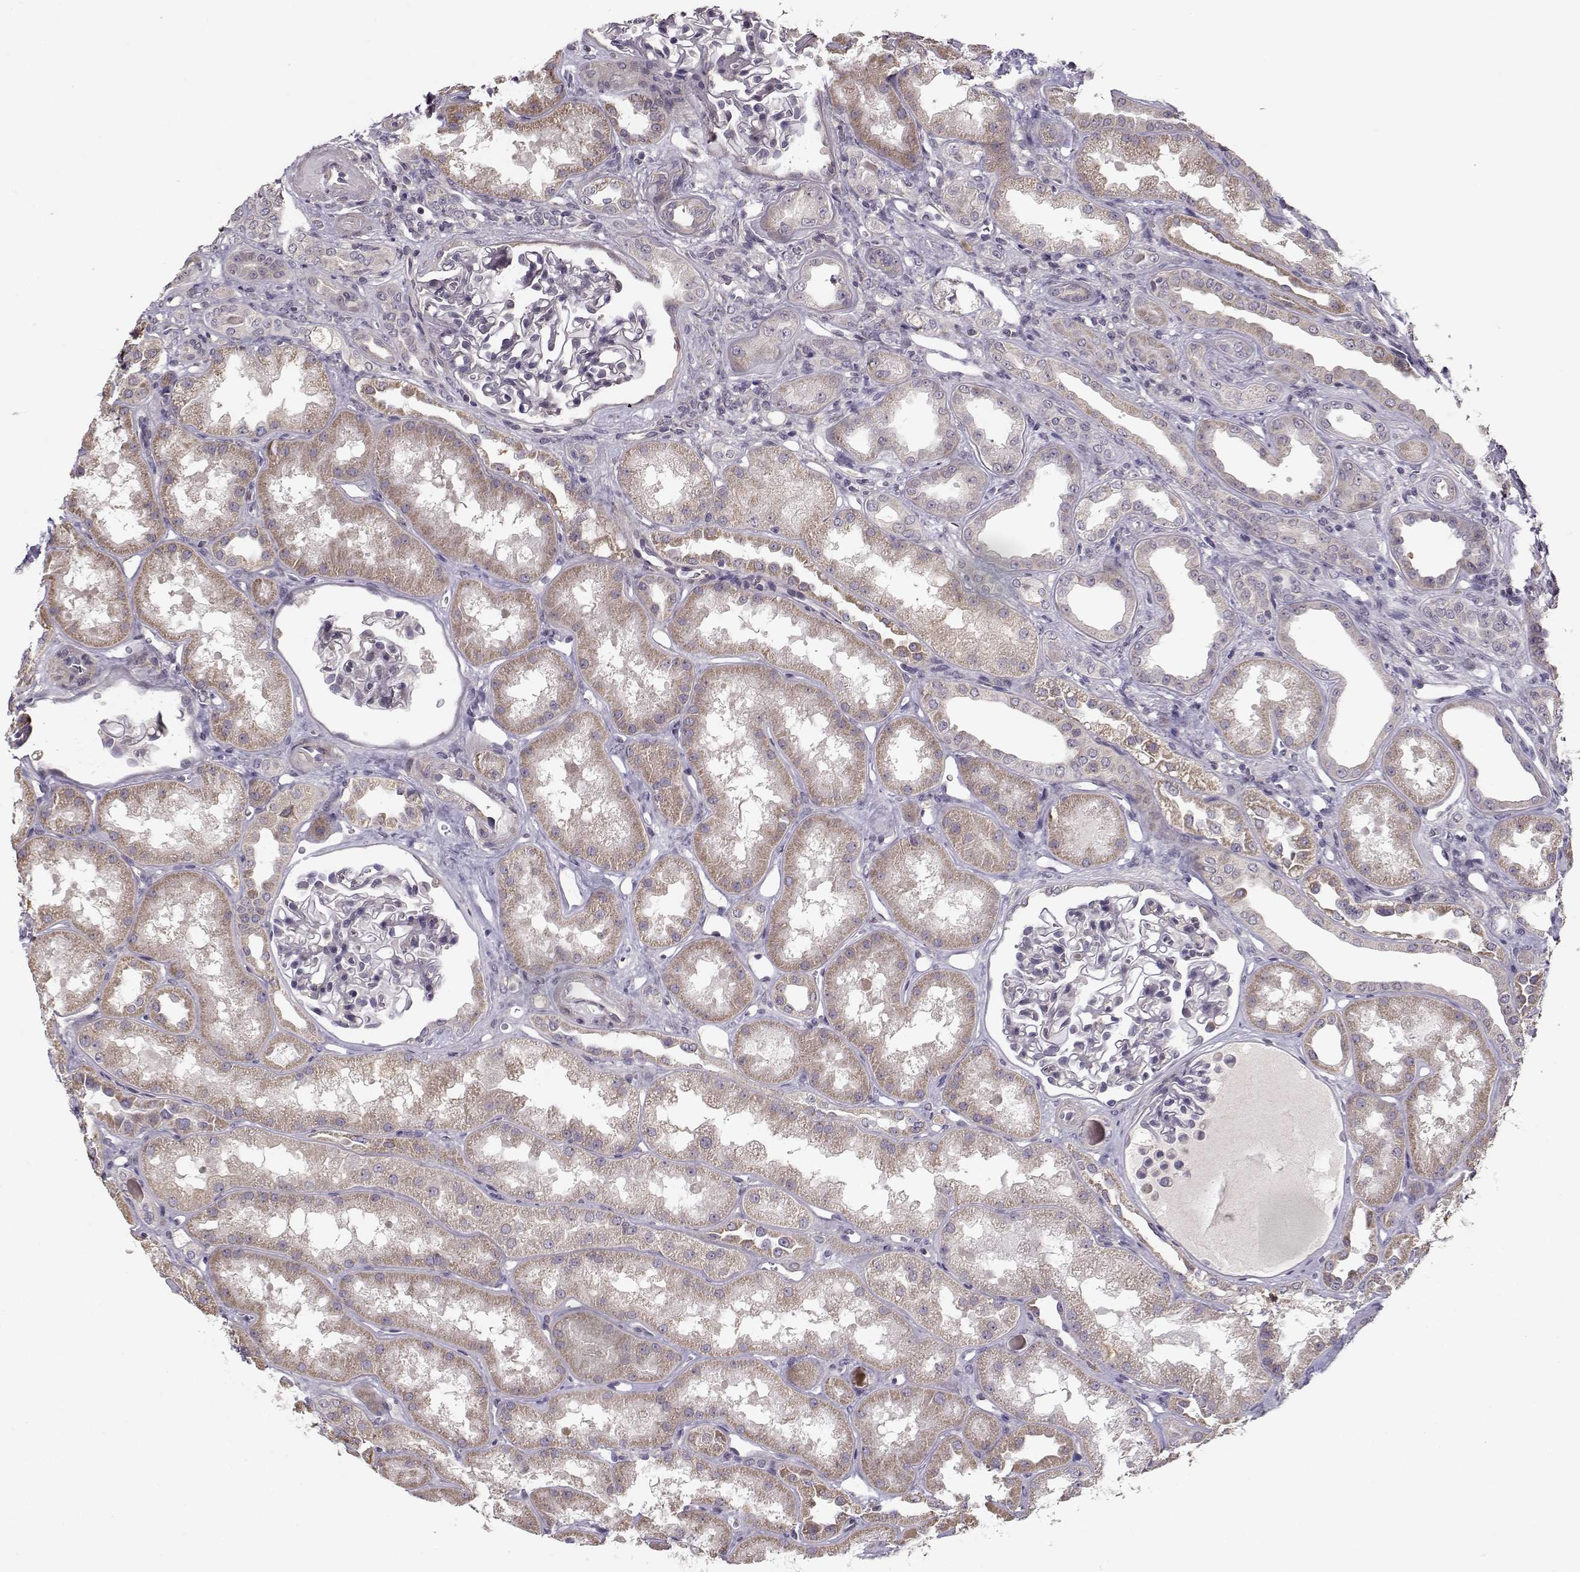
{"staining": {"intensity": "negative", "quantity": "none", "location": "none"}, "tissue": "kidney", "cell_type": "Cells in glomeruli", "image_type": "normal", "snomed": [{"axis": "morphology", "description": "Normal tissue, NOS"}, {"axis": "topography", "description": "Kidney"}], "caption": "Immunohistochemistry of unremarkable human kidney demonstrates no positivity in cells in glomeruli.", "gene": "ENTPD8", "patient": {"sex": "male", "age": 61}}